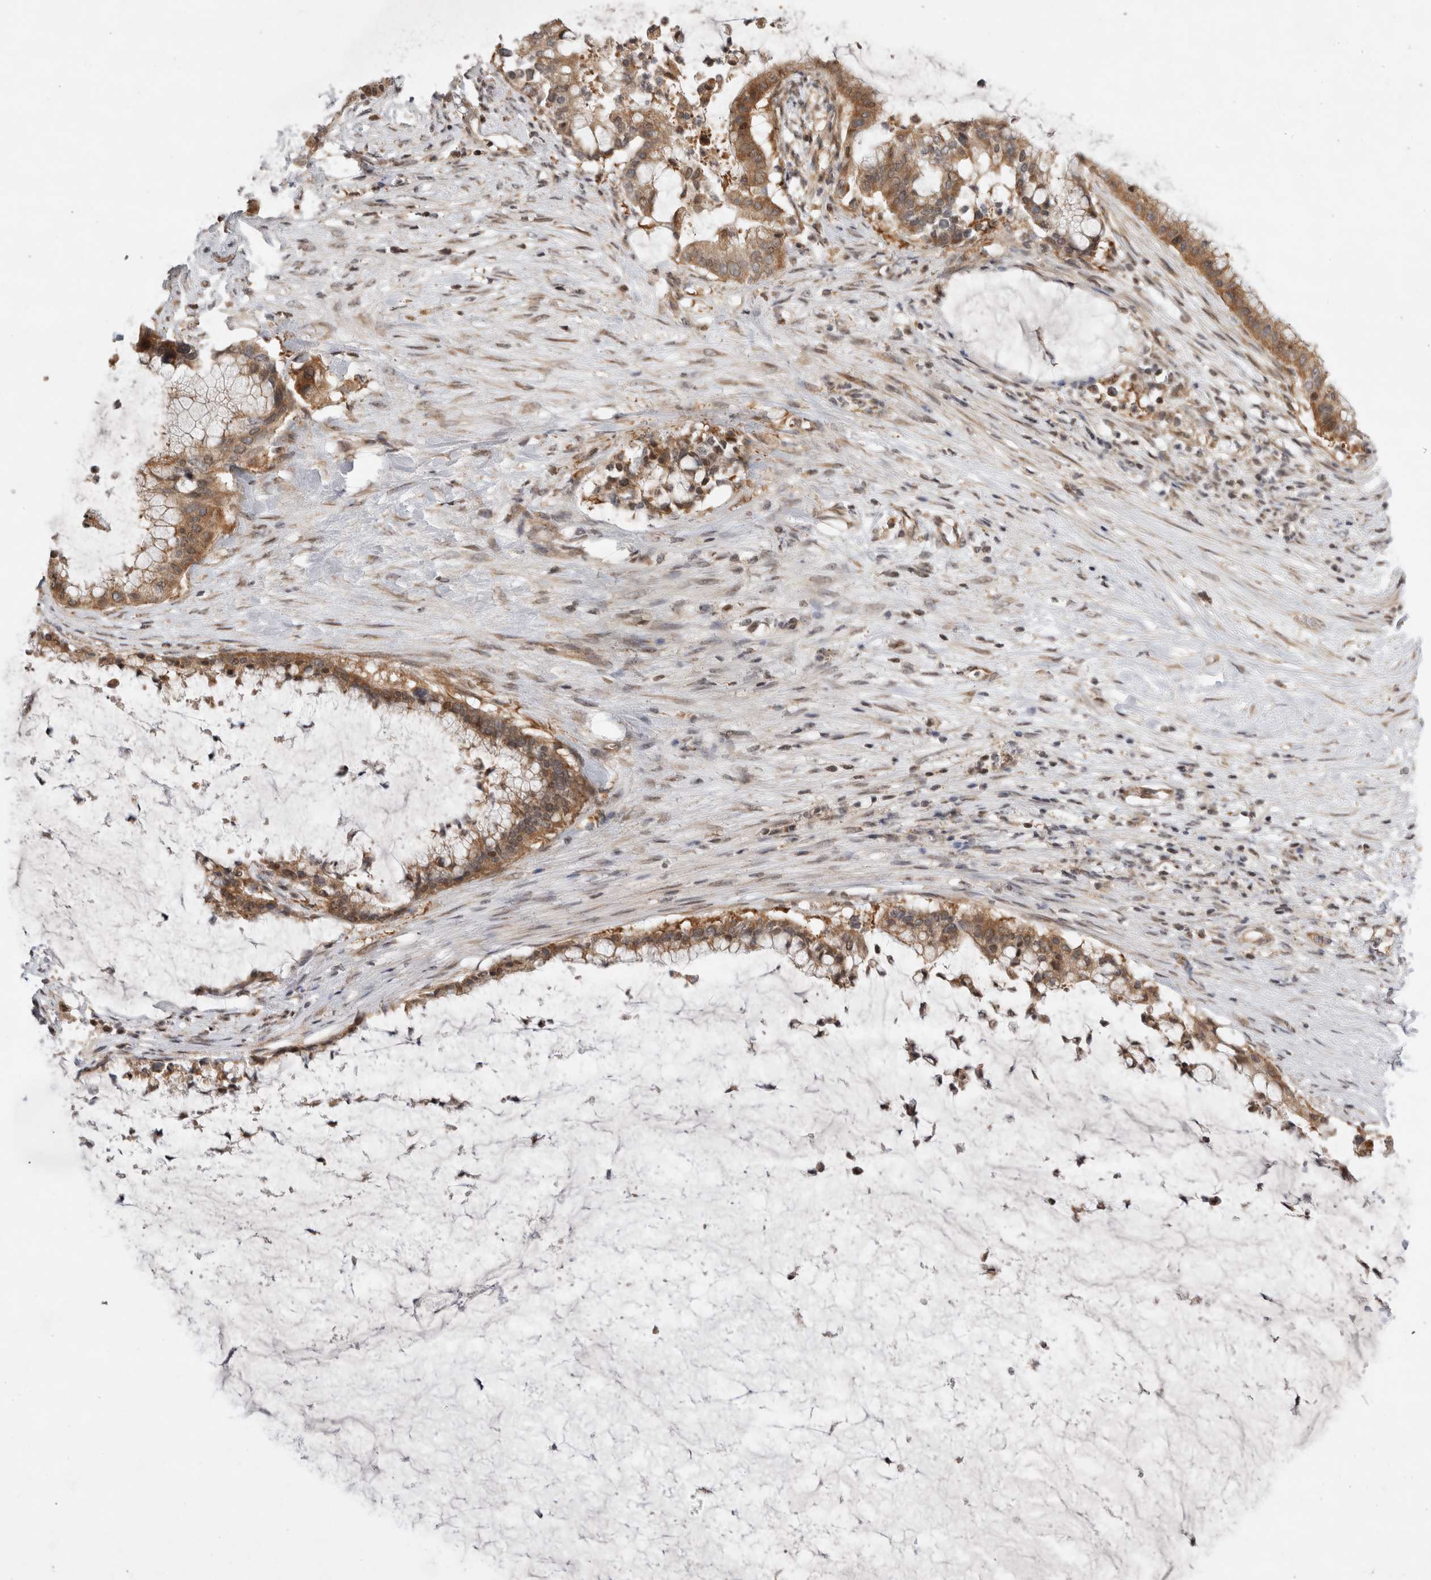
{"staining": {"intensity": "moderate", "quantity": ">75%", "location": "cytoplasmic/membranous"}, "tissue": "pancreatic cancer", "cell_type": "Tumor cells", "image_type": "cancer", "snomed": [{"axis": "morphology", "description": "Adenocarcinoma, NOS"}, {"axis": "topography", "description": "Pancreas"}], "caption": "Immunohistochemical staining of pancreatic cancer (adenocarcinoma) reveals moderate cytoplasmic/membranous protein positivity in about >75% of tumor cells. The protein of interest is shown in brown color, while the nuclei are stained blue.", "gene": "EIF2AK1", "patient": {"sex": "male", "age": 41}}